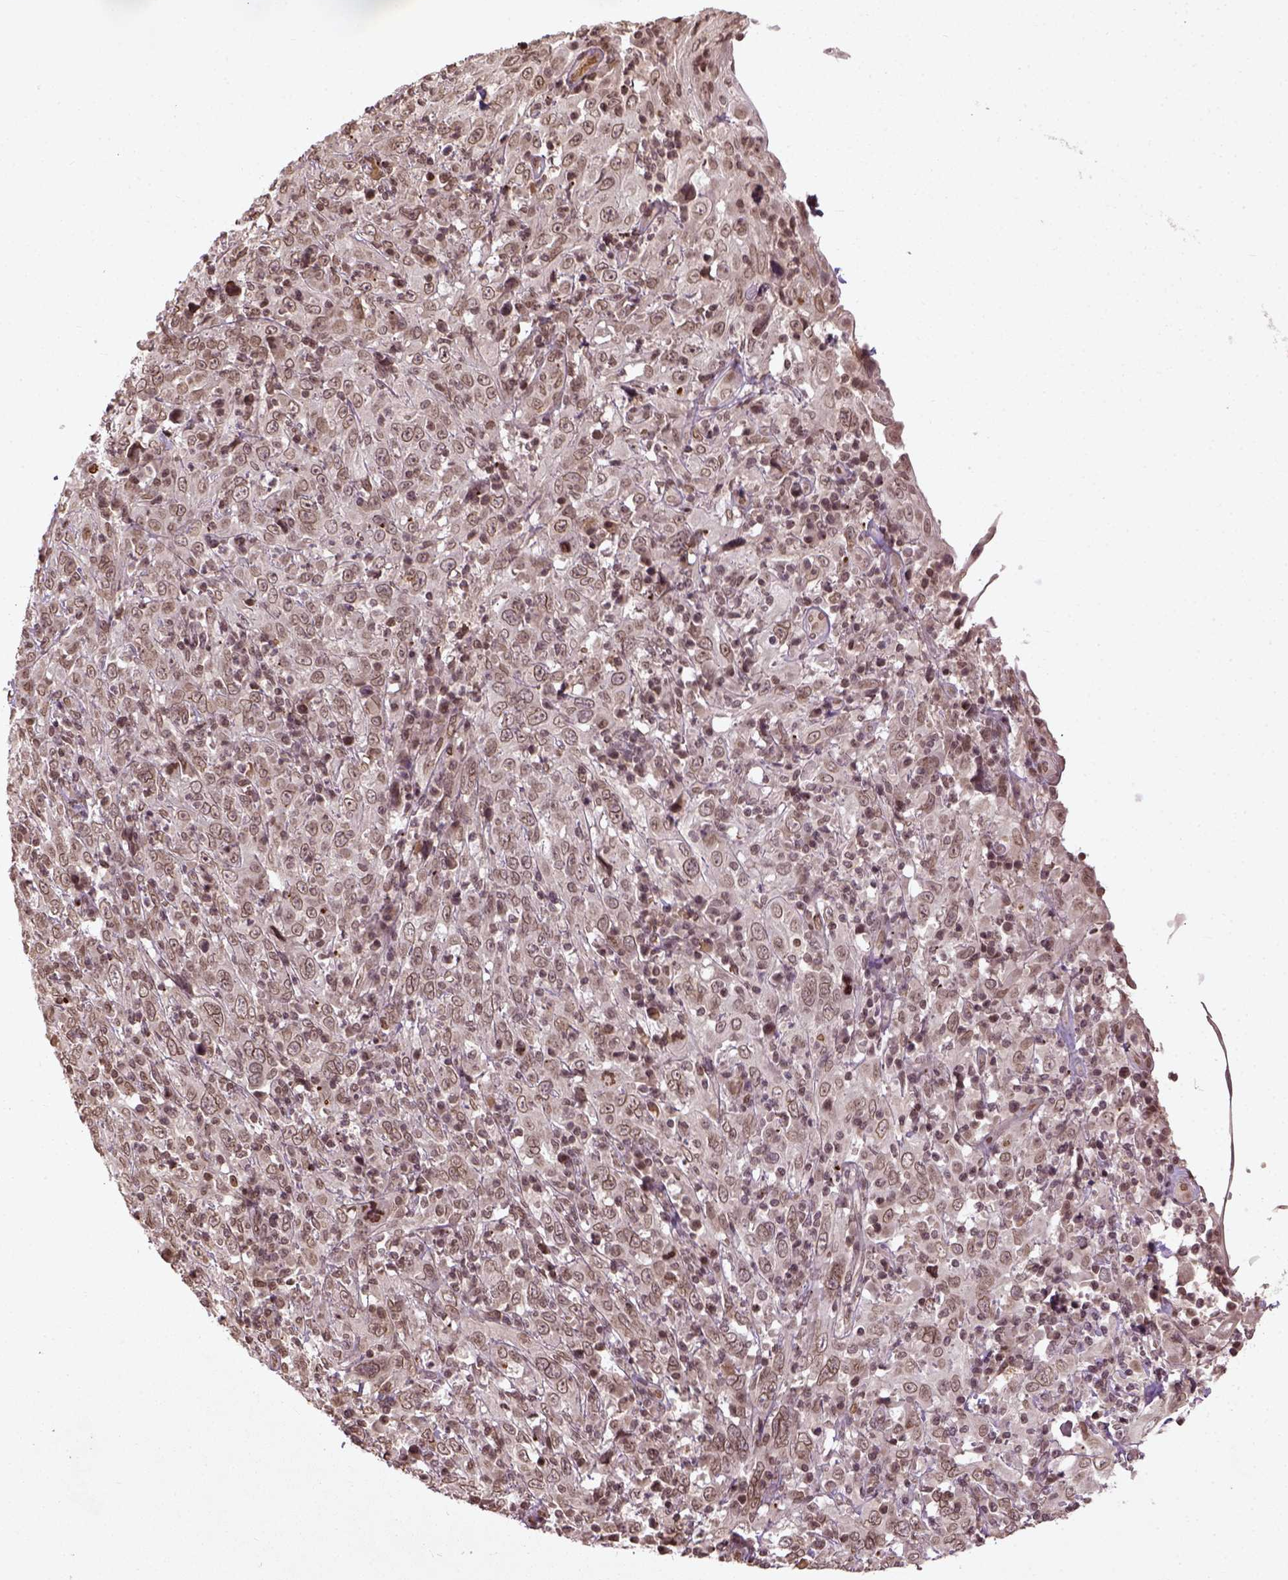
{"staining": {"intensity": "moderate", "quantity": ">75%", "location": "nuclear"}, "tissue": "cervical cancer", "cell_type": "Tumor cells", "image_type": "cancer", "snomed": [{"axis": "morphology", "description": "Squamous cell carcinoma, NOS"}, {"axis": "topography", "description": "Cervix"}], "caption": "Brown immunohistochemical staining in human cervical cancer (squamous cell carcinoma) reveals moderate nuclear expression in about >75% of tumor cells.", "gene": "BANF1", "patient": {"sex": "female", "age": 46}}